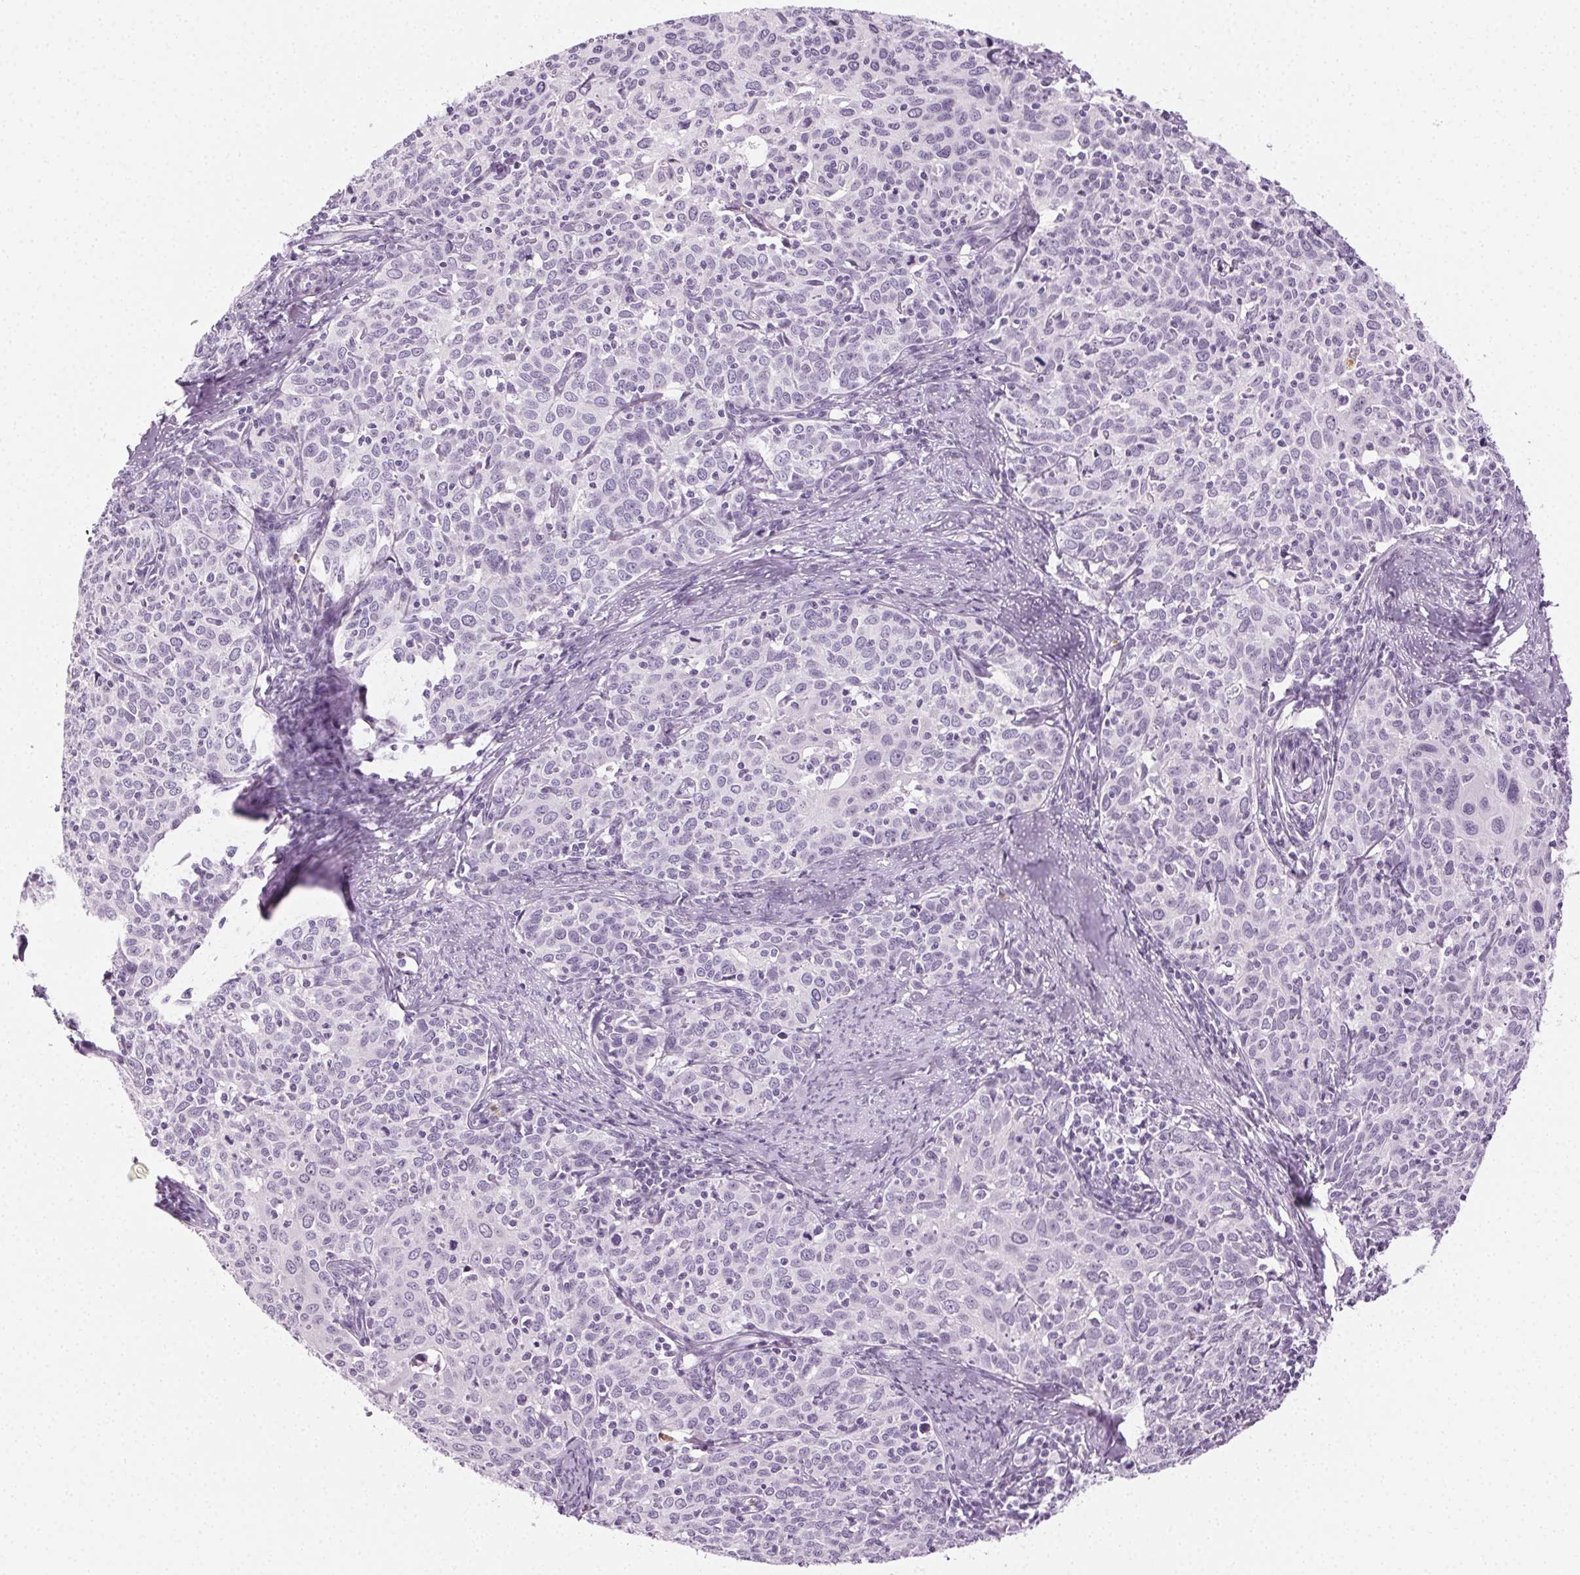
{"staining": {"intensity": "negative", "quantity": "none", "location": "none"}, "tissue": "cervical cancer", "cell_type": "Tumor cells", "image_type": "cancer", "snomed": [{"axis": "morphology", "description": "Squamous cell carcinoma, NOS"}, {"axis": "topography", "description": "Cervix"}], "caption": "Squamous cell carcinoma (cervical) was stained to show a protein in brown. There is no significant staining in tumor cells. (DAB IHC, high magnification).", "gene": "MPO", "patient": {"sex": "female", "age": 62}}